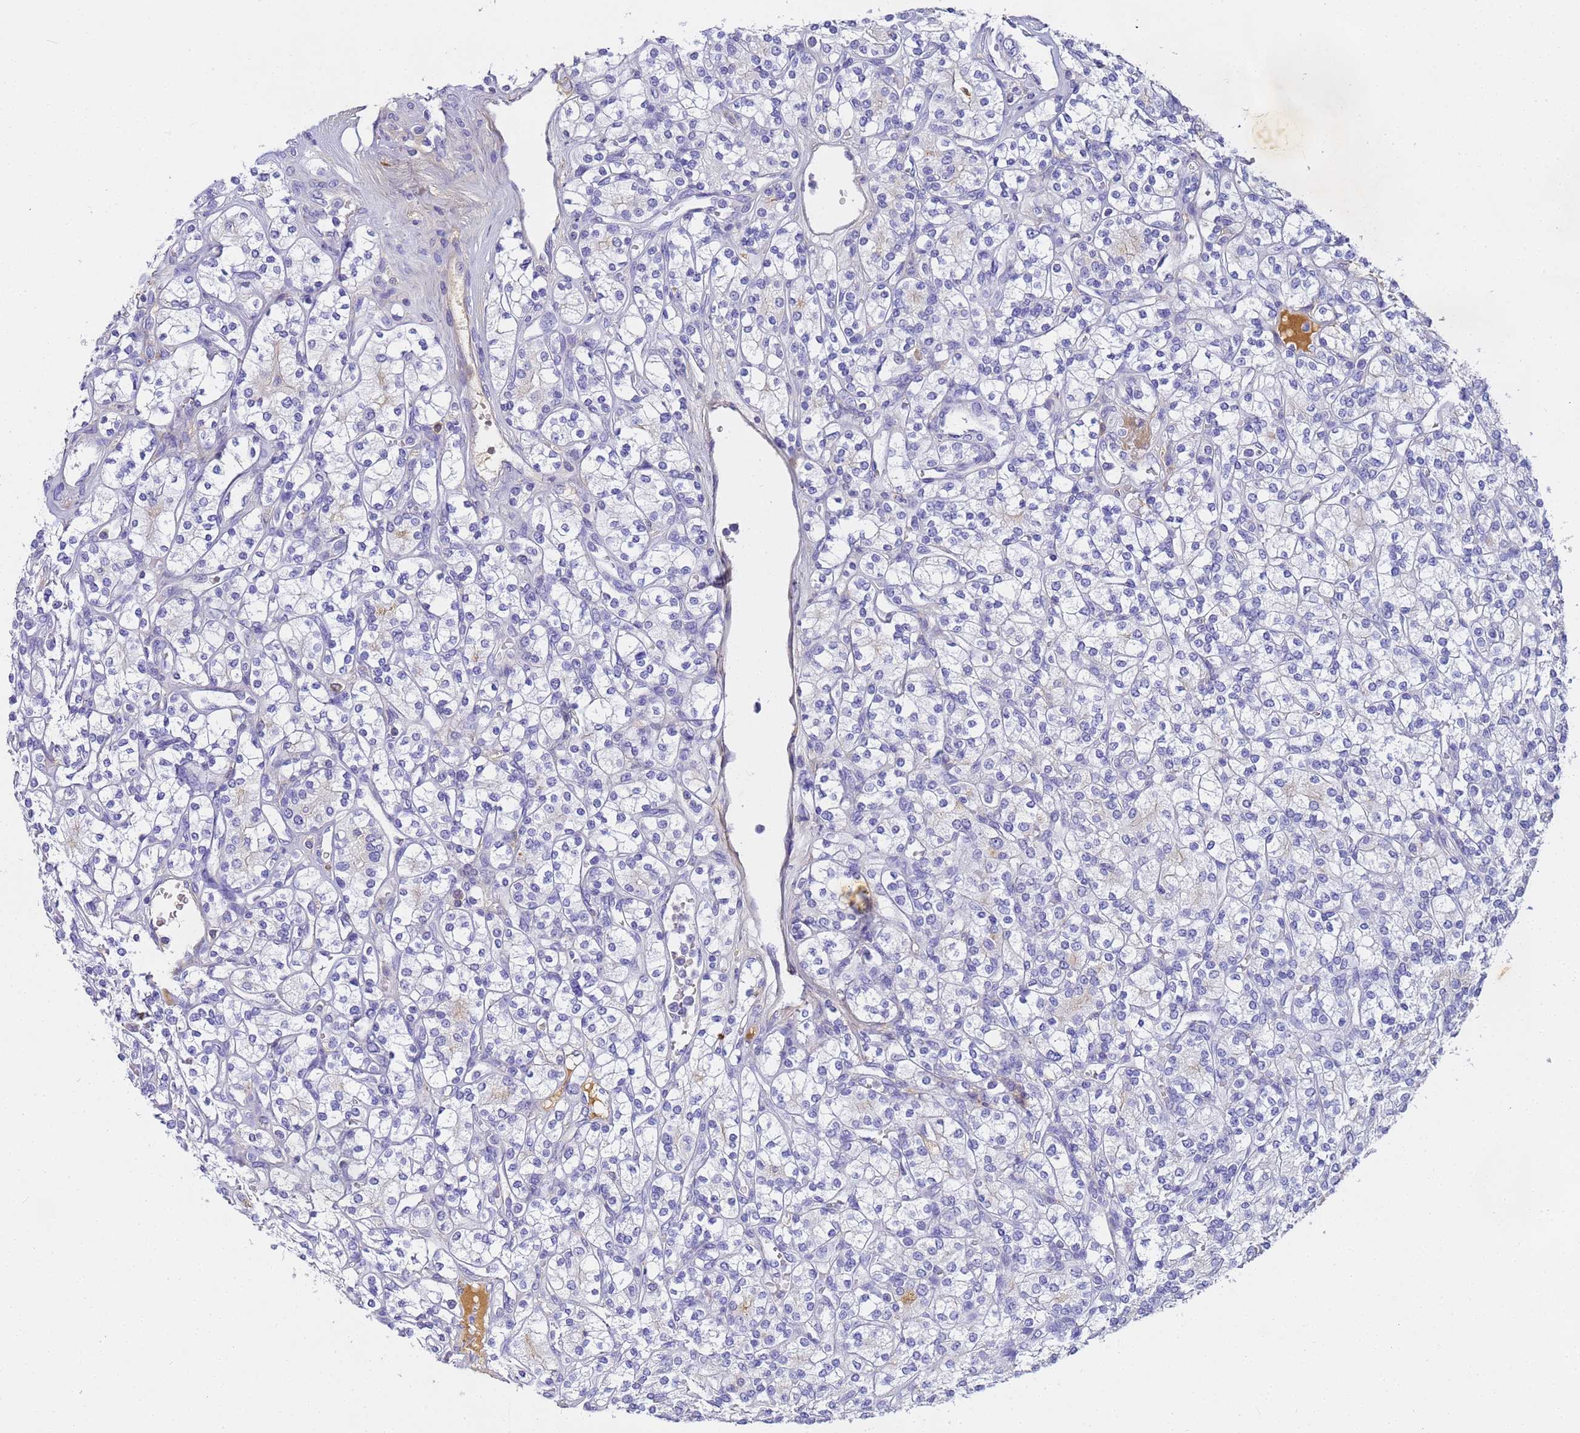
{"staining": {"intensity": "negative", "quantity": "none", "location": "none"}, "tissue": "renal cancer", "cell_type": "Tumor cells", "image_type": "cancer", "snomed": [{"axis": "morphology", "description": "Adenocarcinoma, NOS"}, {"axis": "topography", "description": "Kidney"}], "caption": "Human renal adenocarcinoma stained for a protein using immunohistochemistry reveals no expression in tumor cells.", "gene": "CFHR2", "patient": {"sex": "male", "age": 77}}